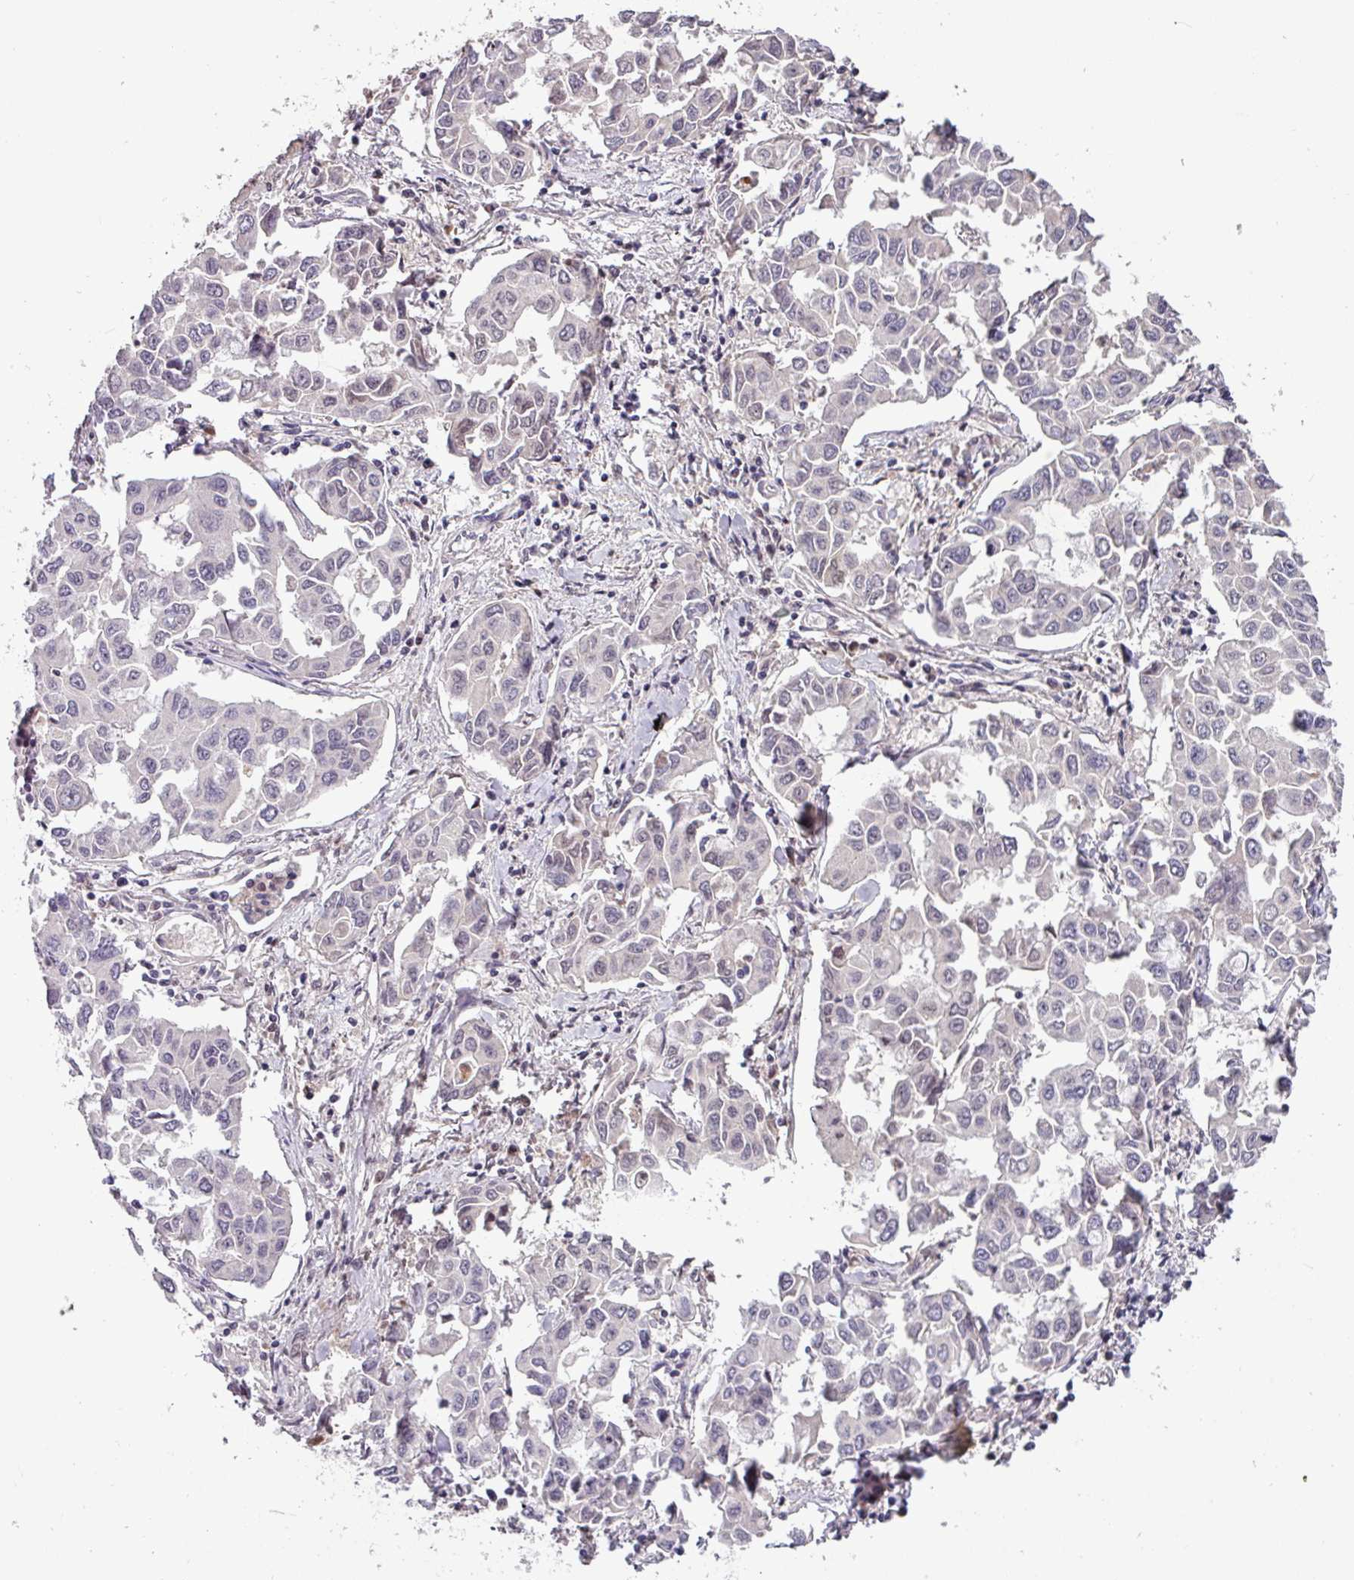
{"staining": {"intensity": "negative", "quantity": "none", "location": "none"}, "tissue": "lung cancer", "cell_type": "Tumor cells", "image_type": "cancer", "snomed": [{"axis": "morphology", "description": "Adenocarcinoma, NOS"}, {"axis": "topography", "description": "Lung"}], "caption": "Immunohistochemistry (IHC) micrograph of human lung cancer stained for a protein (brown), which demonstrates no expression in tumor cells. (DAB IHC with hematoxylin counter stain).", "gene": "SLC5A10", "patient": {"sex": "male", "age": 64}}